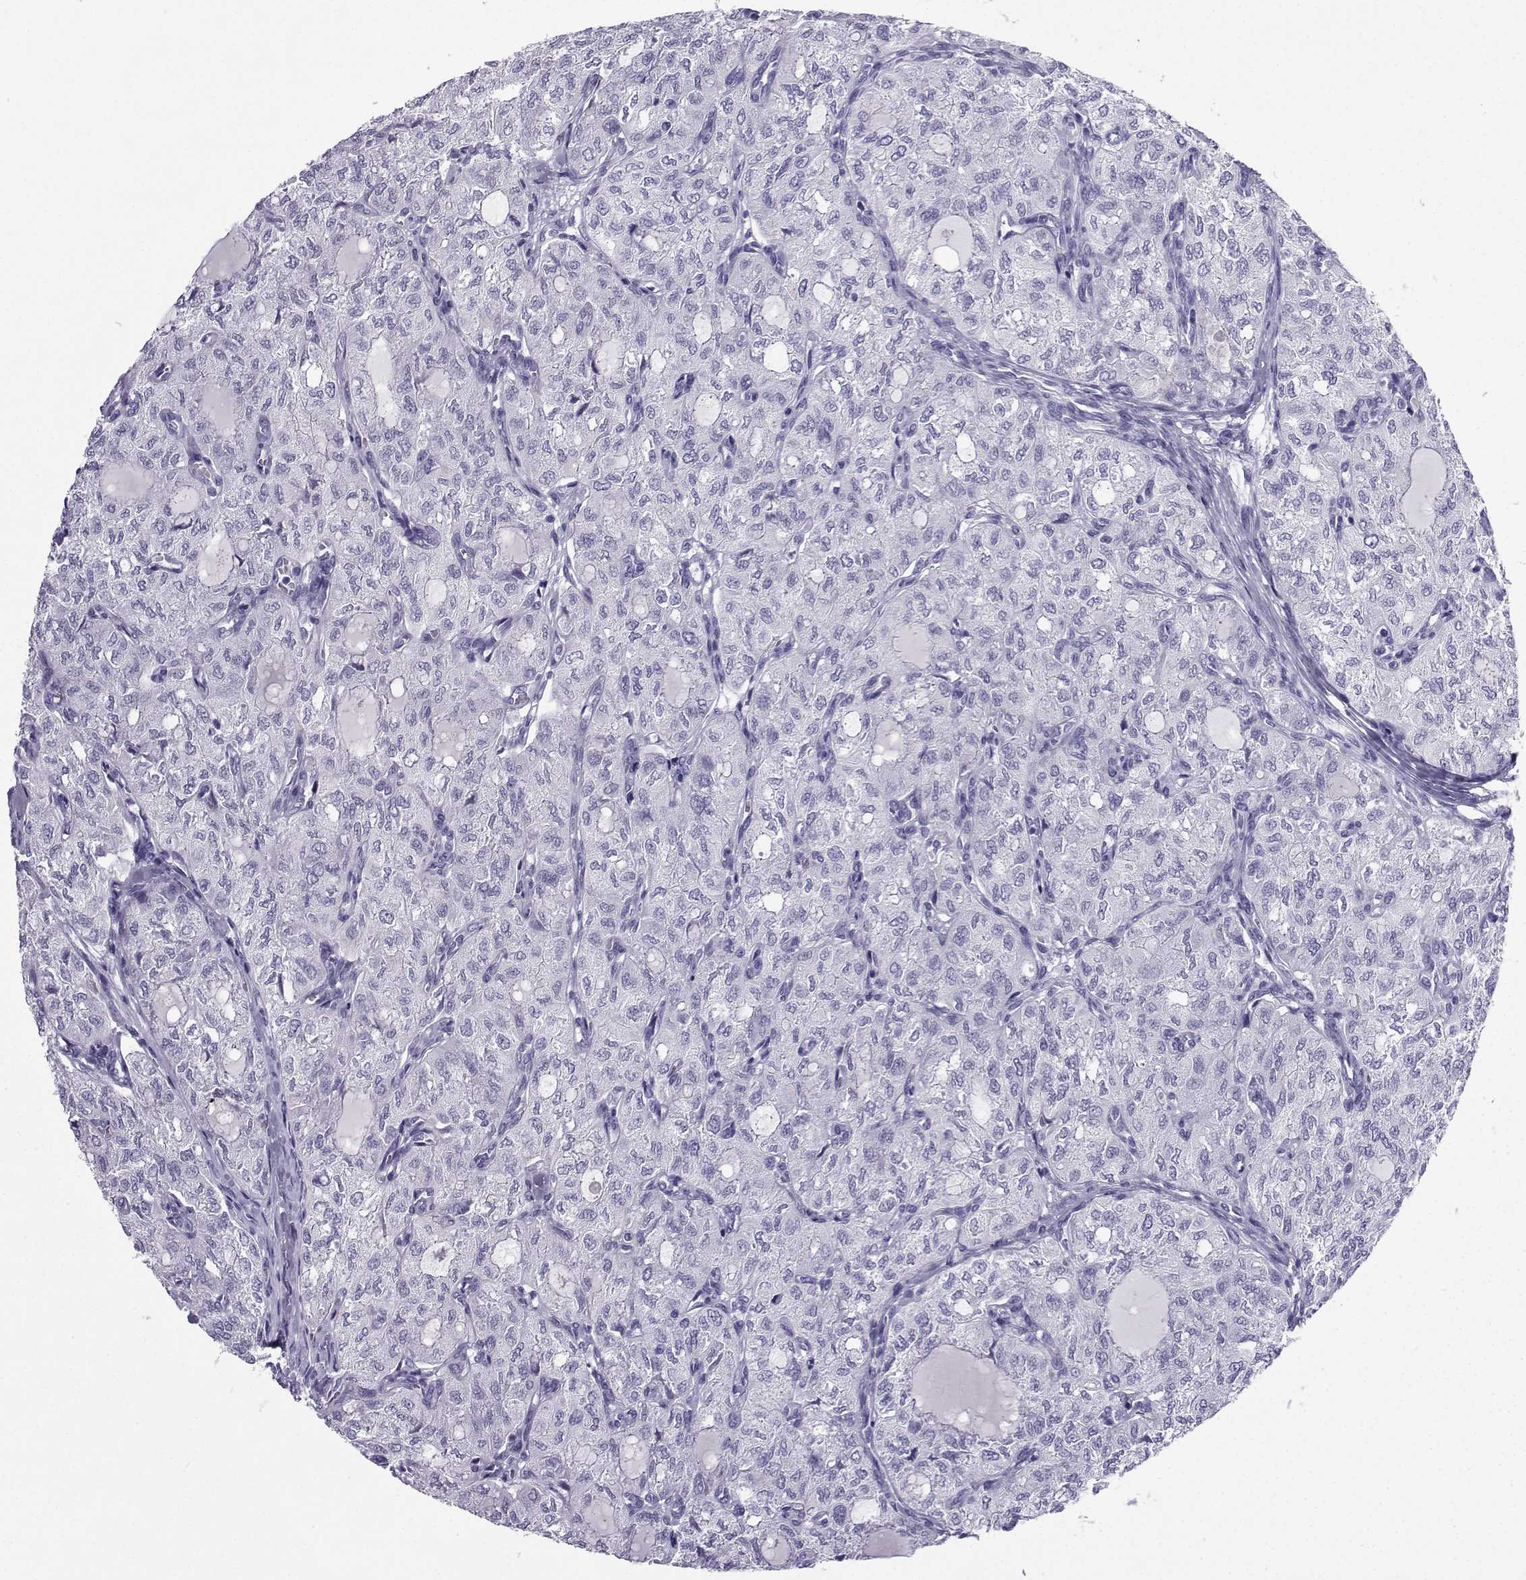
{"staining": {"intensity": "negative", "quantity": "none", "location": "none"}, "tissue": "thyroid cancer", "cell_type": "Tumor cells", "image_type": "cancer", "snomed": [{"axis": "morphology", "description": "Follicular adenoma carcinoma, NOS"}, {"axis": "topography", "description": "Thyroid gland"}], "caption": "A high-resolution micrograph shows IHC staining of thyroid cancer, which exhibits no significant staining in tumor cells.", "gene": "SLC18A2", "patient": {"sex": "male", "age": 75}}